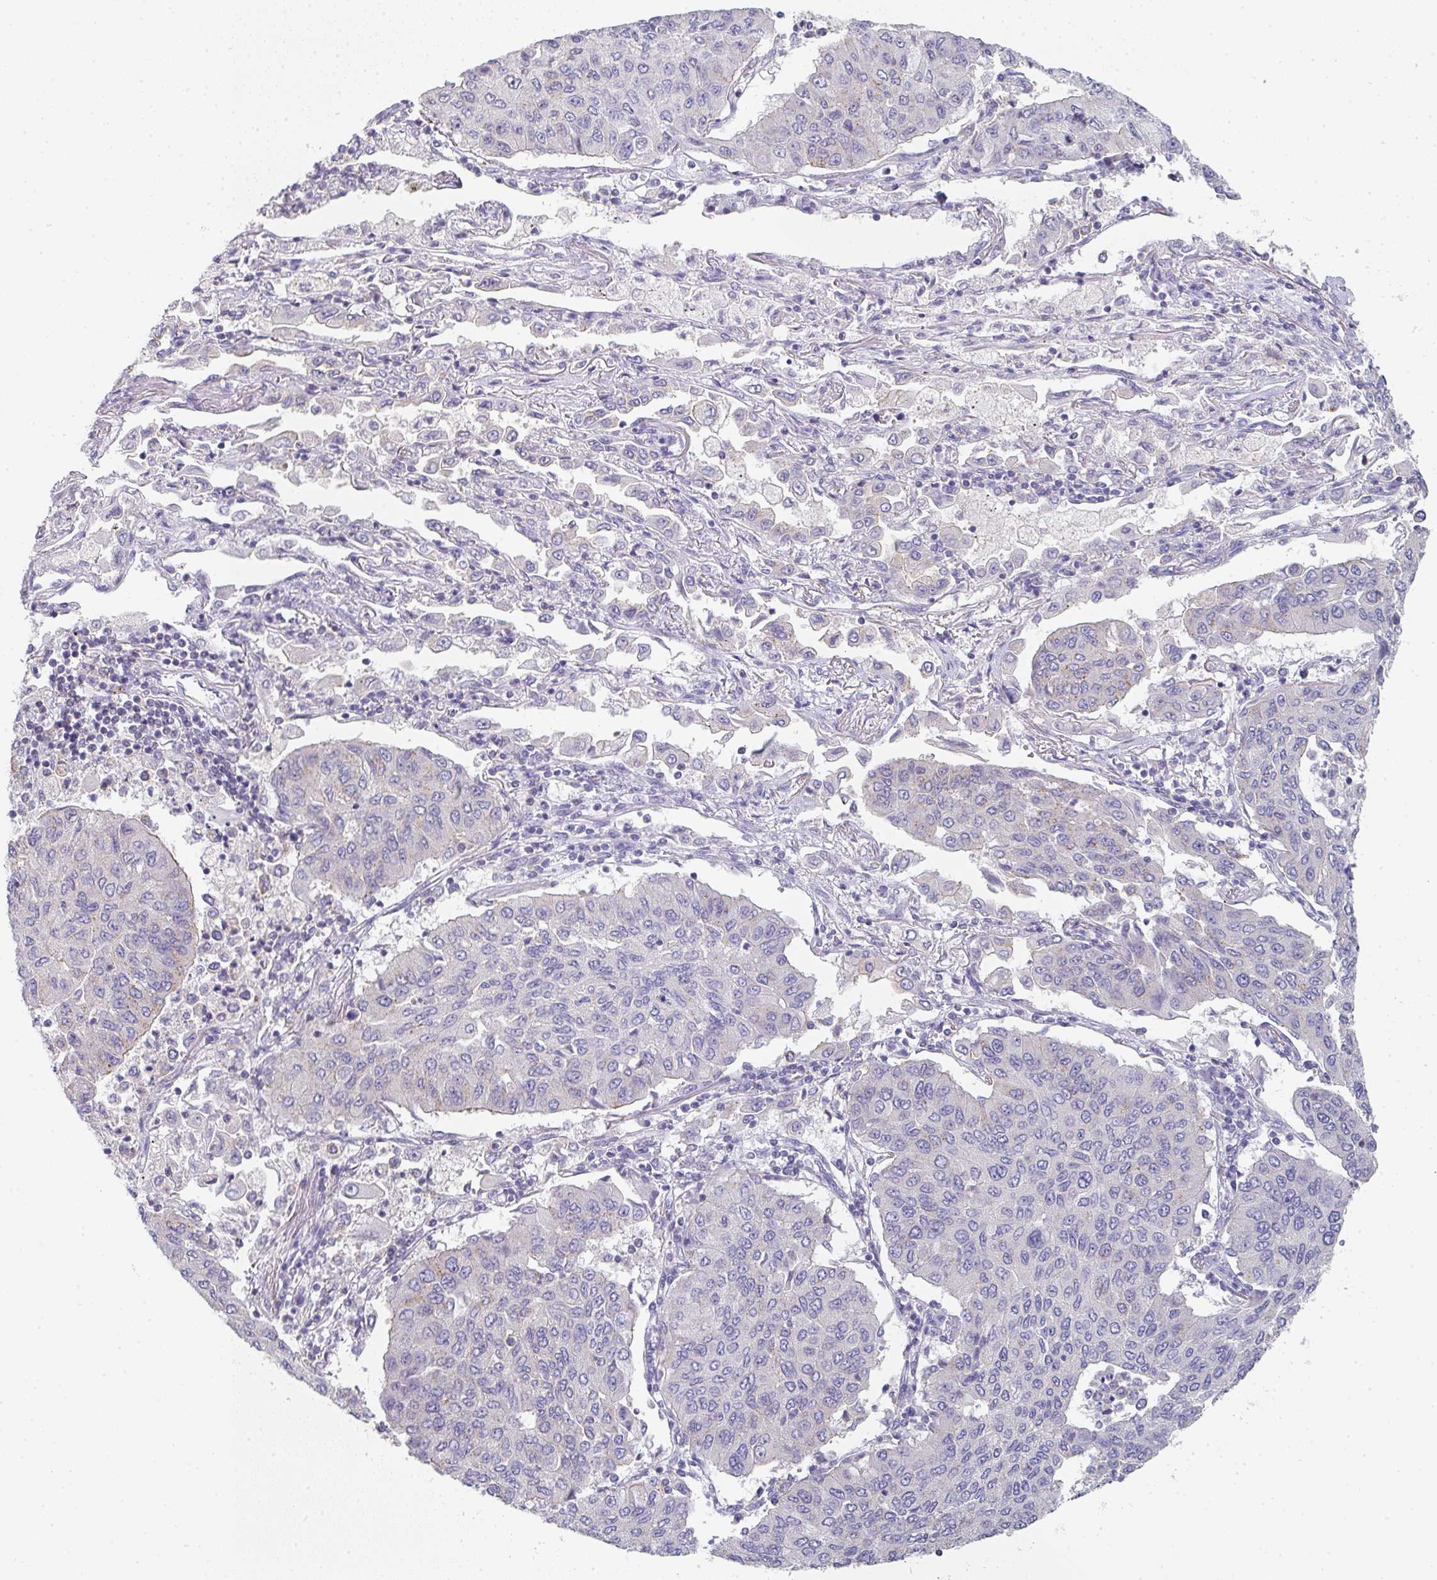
{"staining": {"intensity": "negative", "quantity": "none", "location": "none"}, "tissue": "lung cancer", "cell_type": "Tumor cells", "image_type": "cancer", "snomed": [{"axis": "morphology", "description": "Squamous cell carcinoma, NOS"}, {"axis": "topography", "description": "Lung"}], "caption": "The image reveals no staining of tumor cells in lung cancer.", "gene": "CHMP5", "patient": {"sex": "male", "age": 74}}